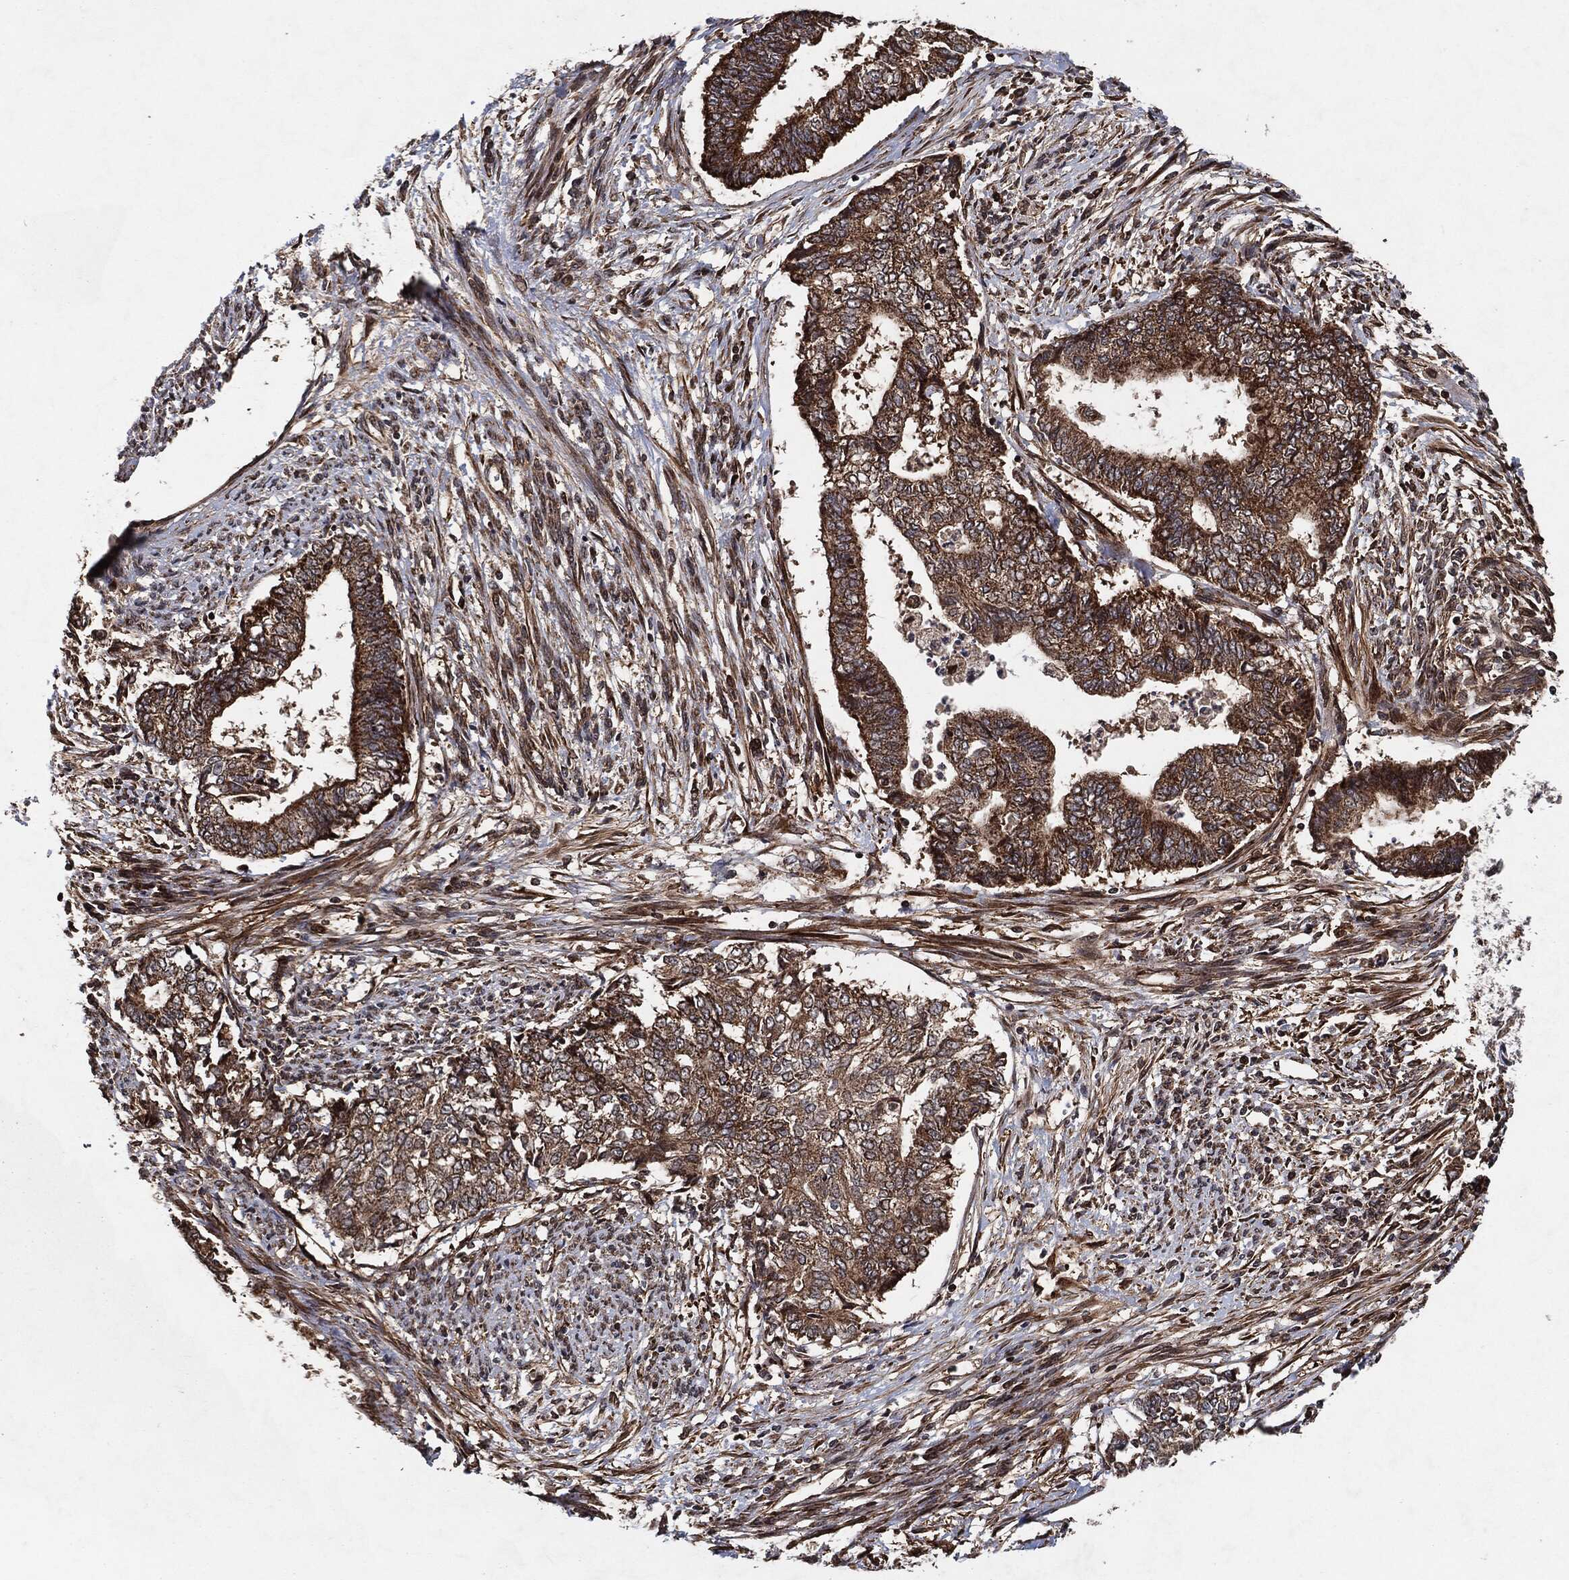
{"staining": {"intensity": "moderate", "quantity": ">75%", "location": "cytoplasmic/membranous"}, "tissue": "endometrial cancer", "cell_type": "Tumor cells", "image_type": "cancer", "snomed": [{"axis": "morphology", "description": "Adenocarcinoma, NOS"}, {"axis": "topography", "description": "Endometrium"}], "caption": "Endometrial cancer (adenocarcinoma) stained for a protein exhibits moderate cytoplasmic/membranous positivity in tumor cells.", "gene": "BCAR1", "patient": {"sex": "female", "age": 65}}